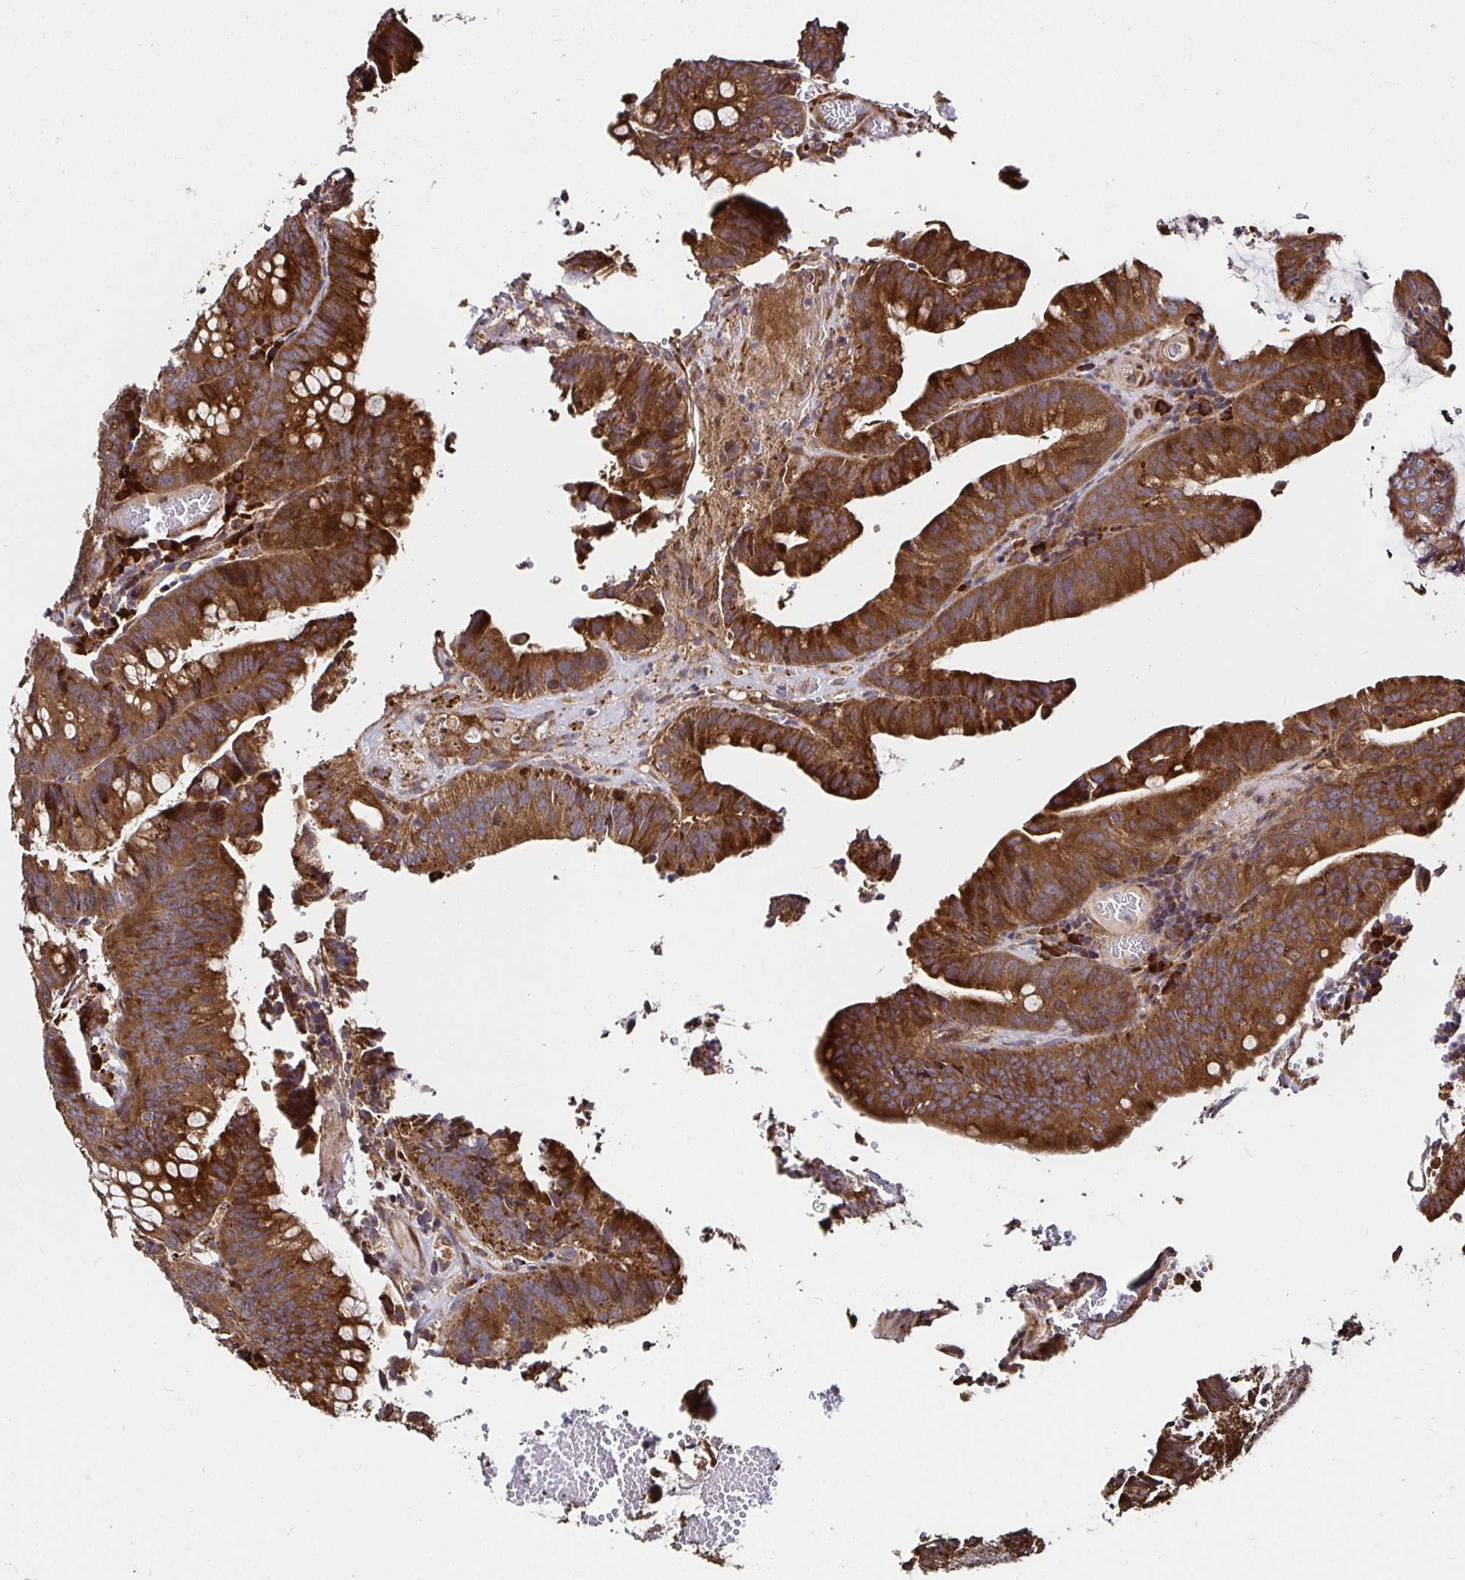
{"staining": {"intensity": "strong", "quantity": ">75%", "location": "cytoplasmic/membranous"}, "tissue": "colorectal cancer", "cell_type": "Tumor cells", "image_type": "cancer", "snomed": [{"axis": "morphology", "description": "Adenocarcinoma, NOS"}, {"axis": "topography", "description": "Colon"}], "caption": "Colorectal cancer (adenocarcinoma) stained with immunohistochemistry (IHC) exhibits strong cytoplasmic/membranous expression in about >75% of tumor cells.", "gene": "MLST8", "patient": {"sex": "male", "age": 62}}